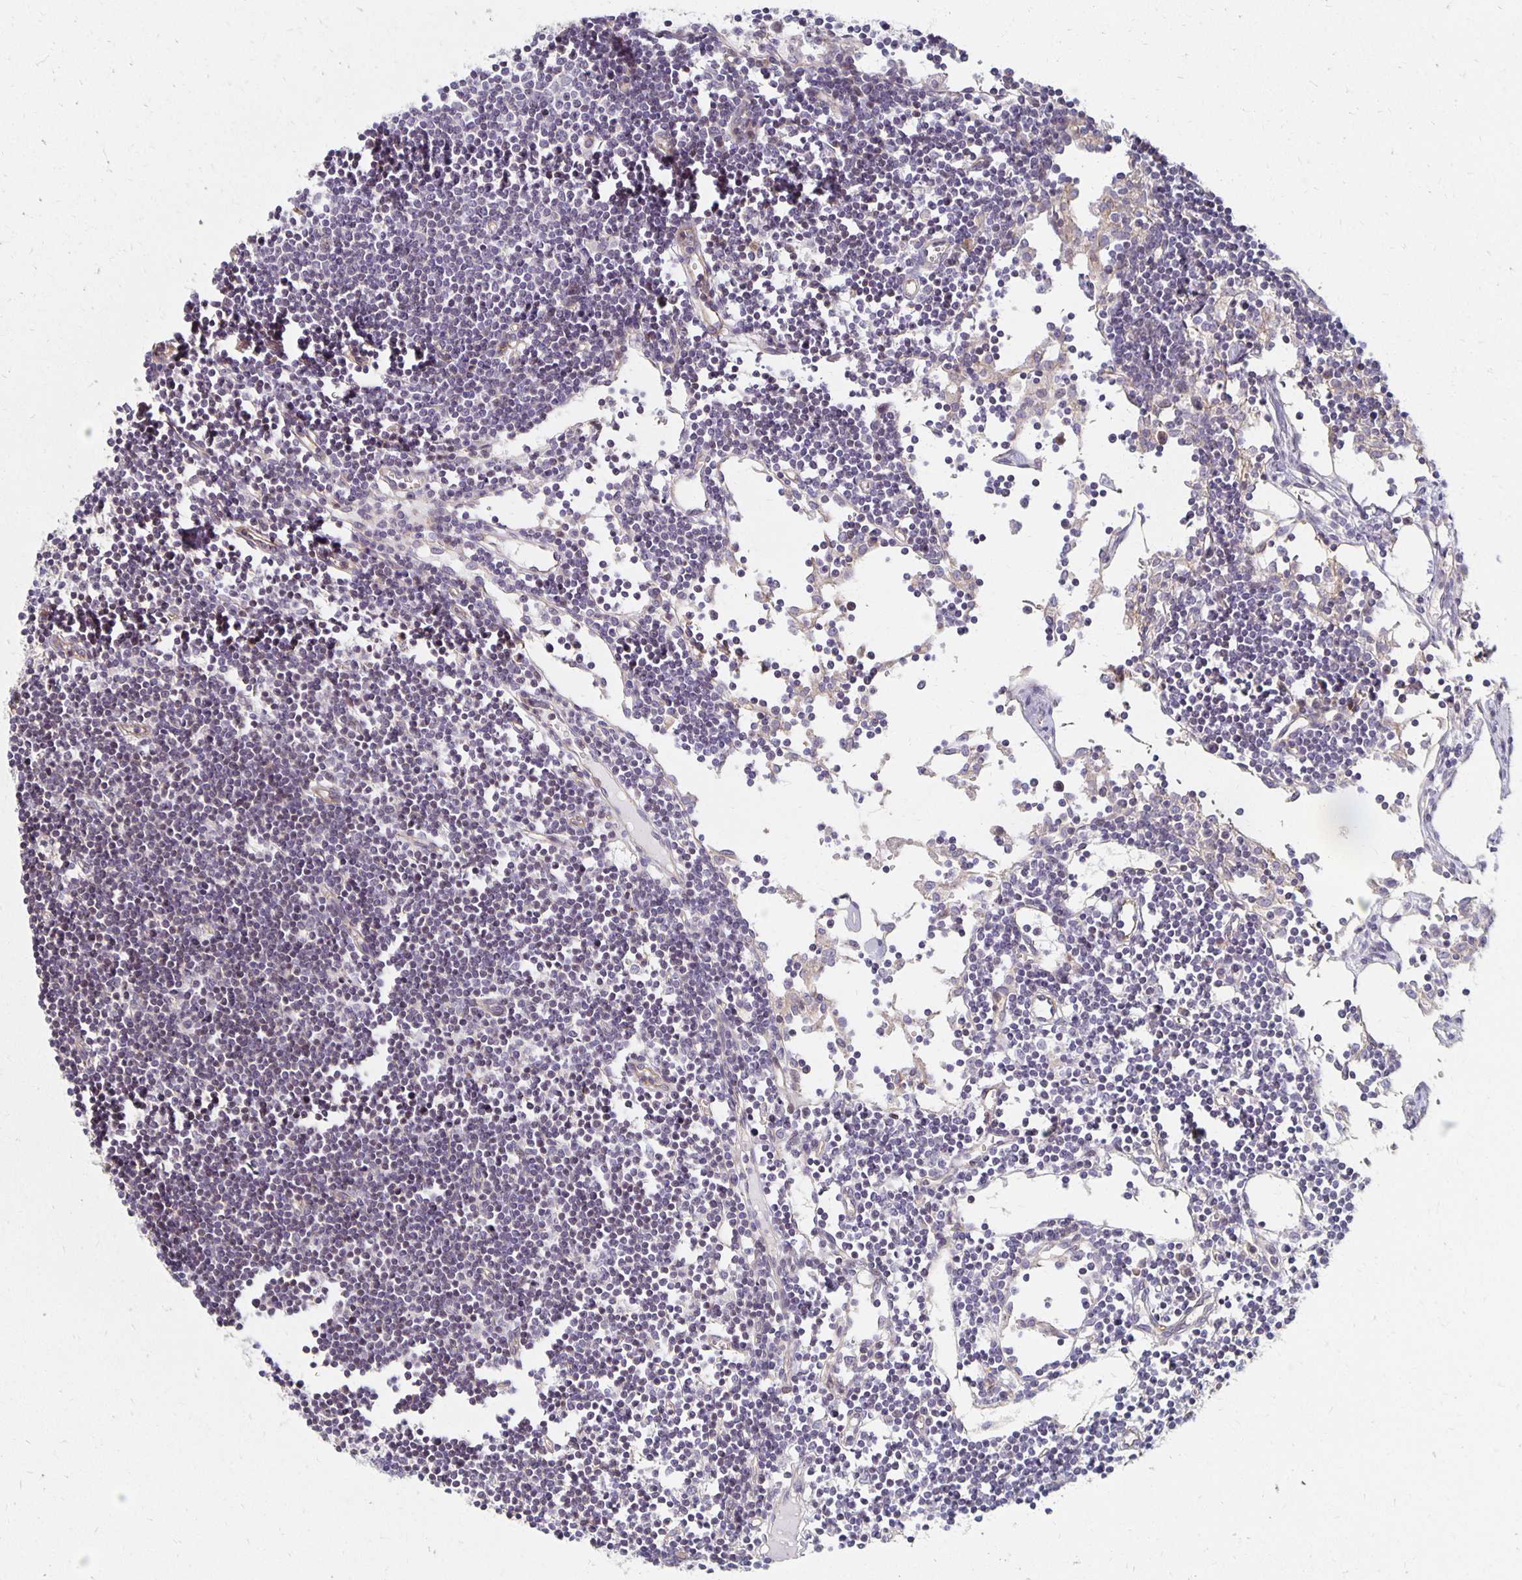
{"staining": {"intensity": "negative", "quantity": "none", "location": "none"}, "tissue": "lymph node", "cell_type": "Germinal center cells", "image_type": "normal", "snomed": [{"axis": "morphology", "description": "Normal tissue, NOS"}, {"axis": "topography", "description": "Lymph node"}], "caption": "Photomicrograph shows no significant protein expression in germinal center cells of normal lymph node.", "gene": "SORL1", "patient": {"sex": "female", "age": 65}}